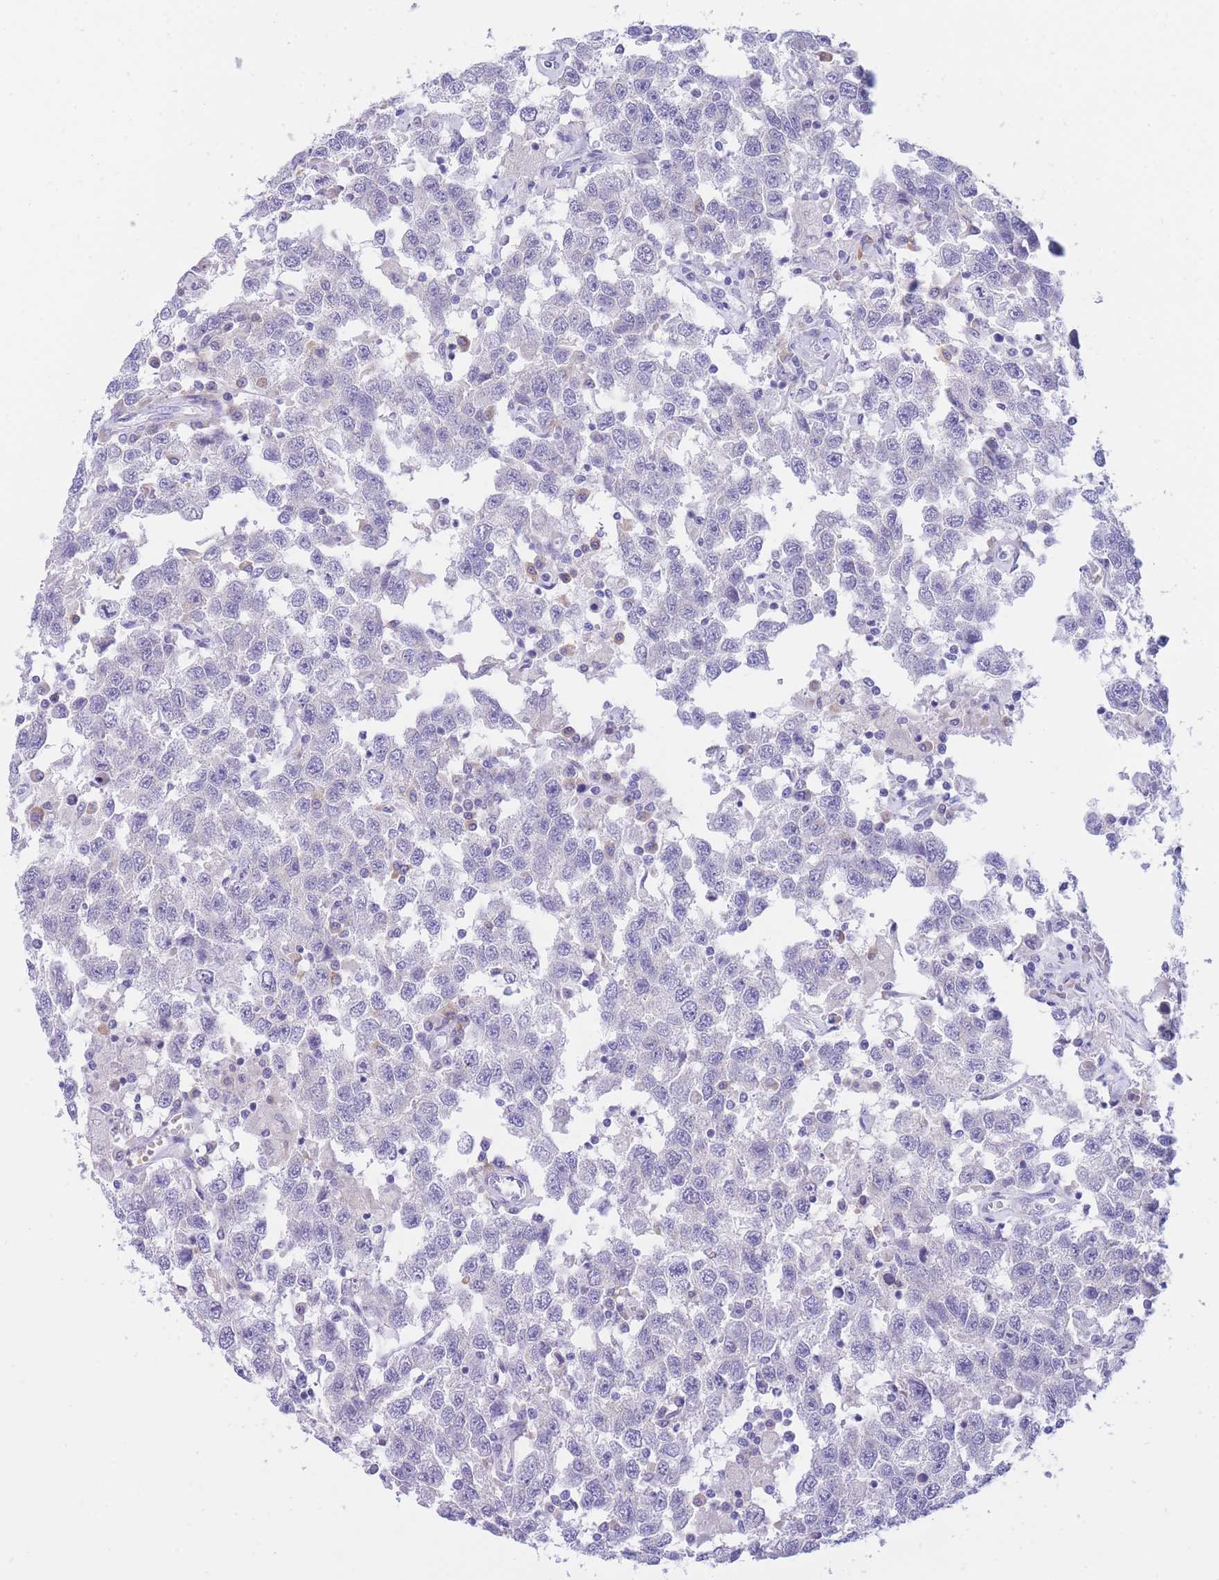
{"staining": {"intensity": "negative", "quantity": "none", "location": "none"}, "tissue": "testis cancer", "cell_type": "Tumor cells", "image_type": "cancer", "snomed": [{"axis": "morphology", "description": "Seminoma, NOS"}, {"axis": "topography", "description": "Testis"}], "caption": "Protein analysis of seminoma (testis) reveals no significant expression in tumor cells.", "gene": "SSUH2", "patient": {"sex": "male", "age": 41}}